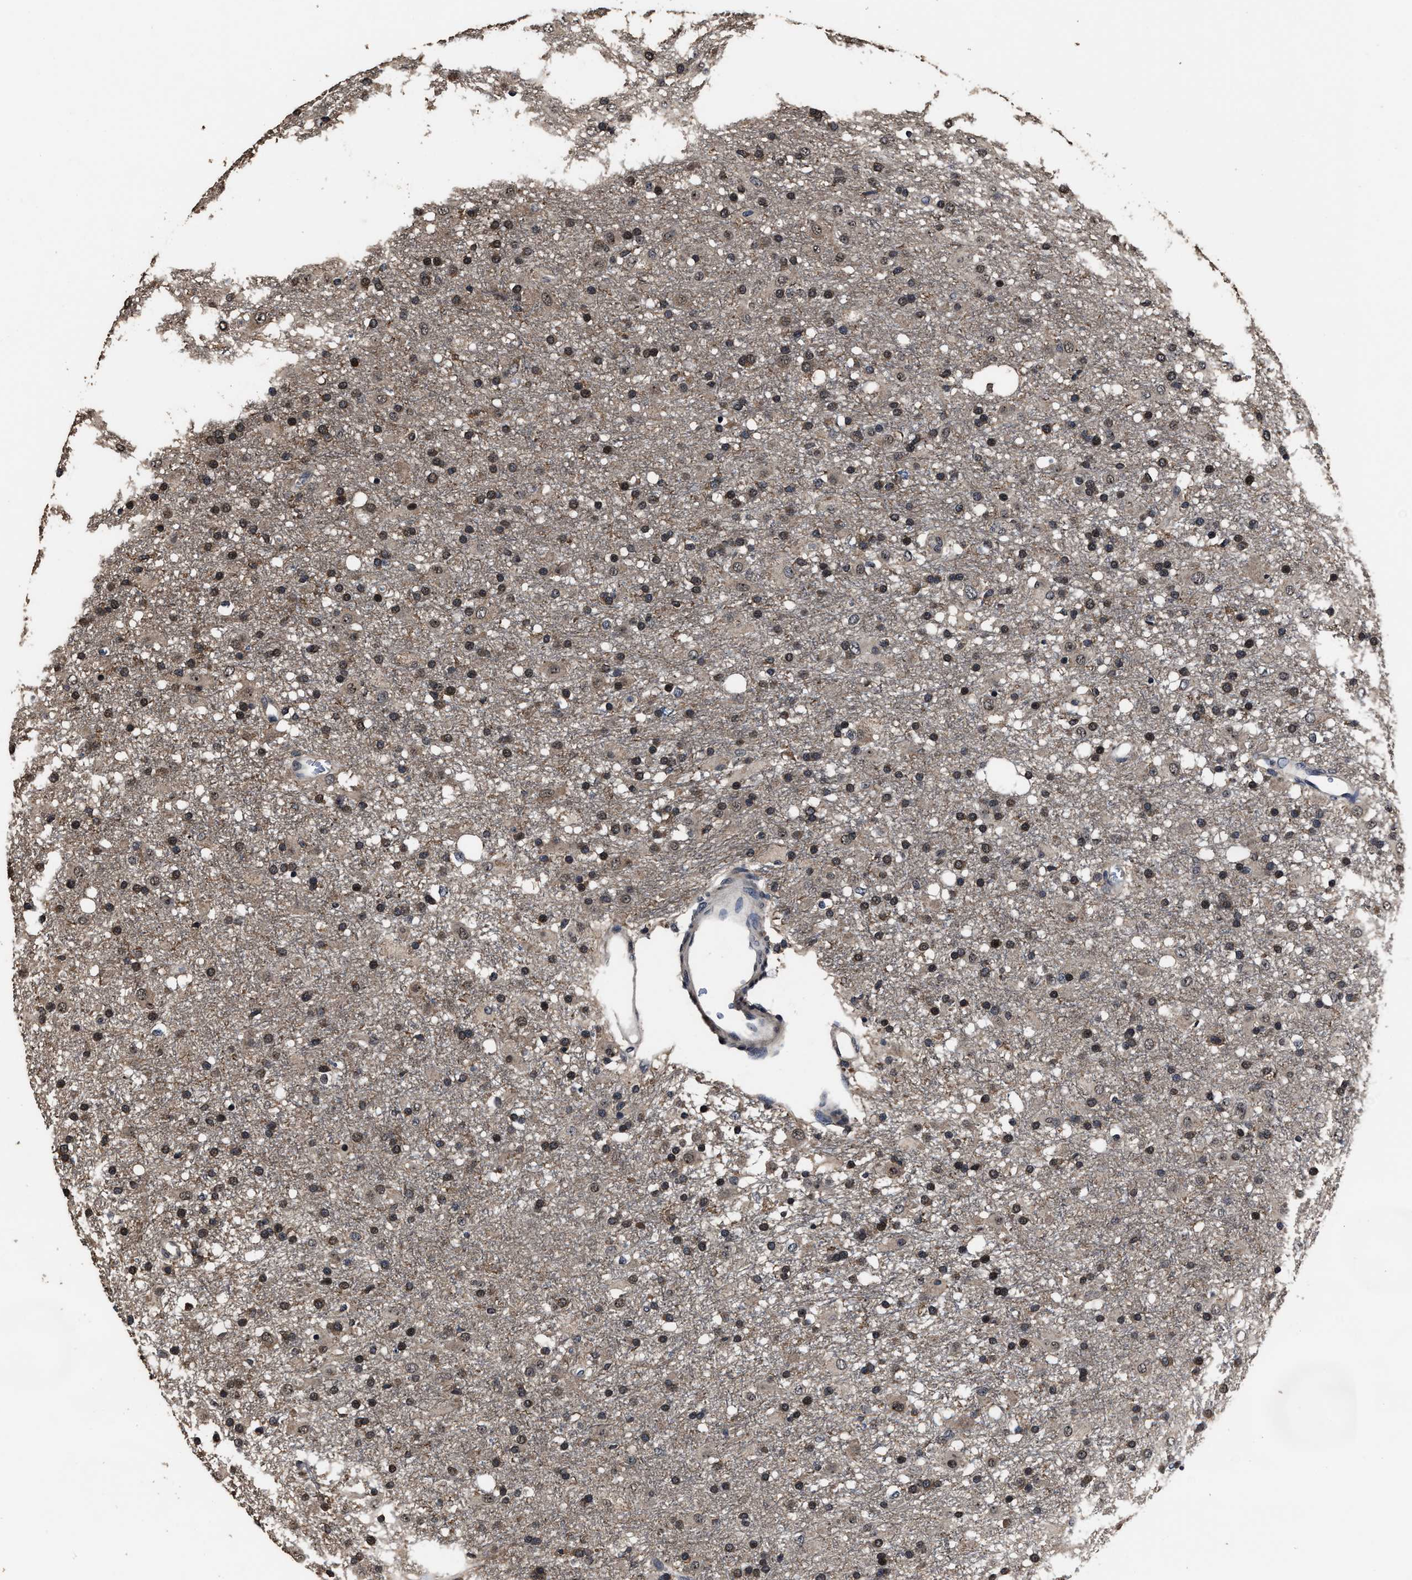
{"staining": {"intensity": "moderate", "quantity": "25%-75%", "location": "nuclear"}, "tissue": "glioma", "cell_type": "Tumor cells", "image_type": "cancer", "snomed": [{"axis": "morphology", "description": "Glioma, malignant, Low grade"}, {"axis": "topography", "description": "Brain"}], "caption": "About 25%-75% of tumor cells in malignant glioma (low-grade) exhibit moderate nuclear protein expression as visualized by brown immunohistochemical staining.", "gene": "RSBN1L", "patient": {"sex": "male", "age": 65}}